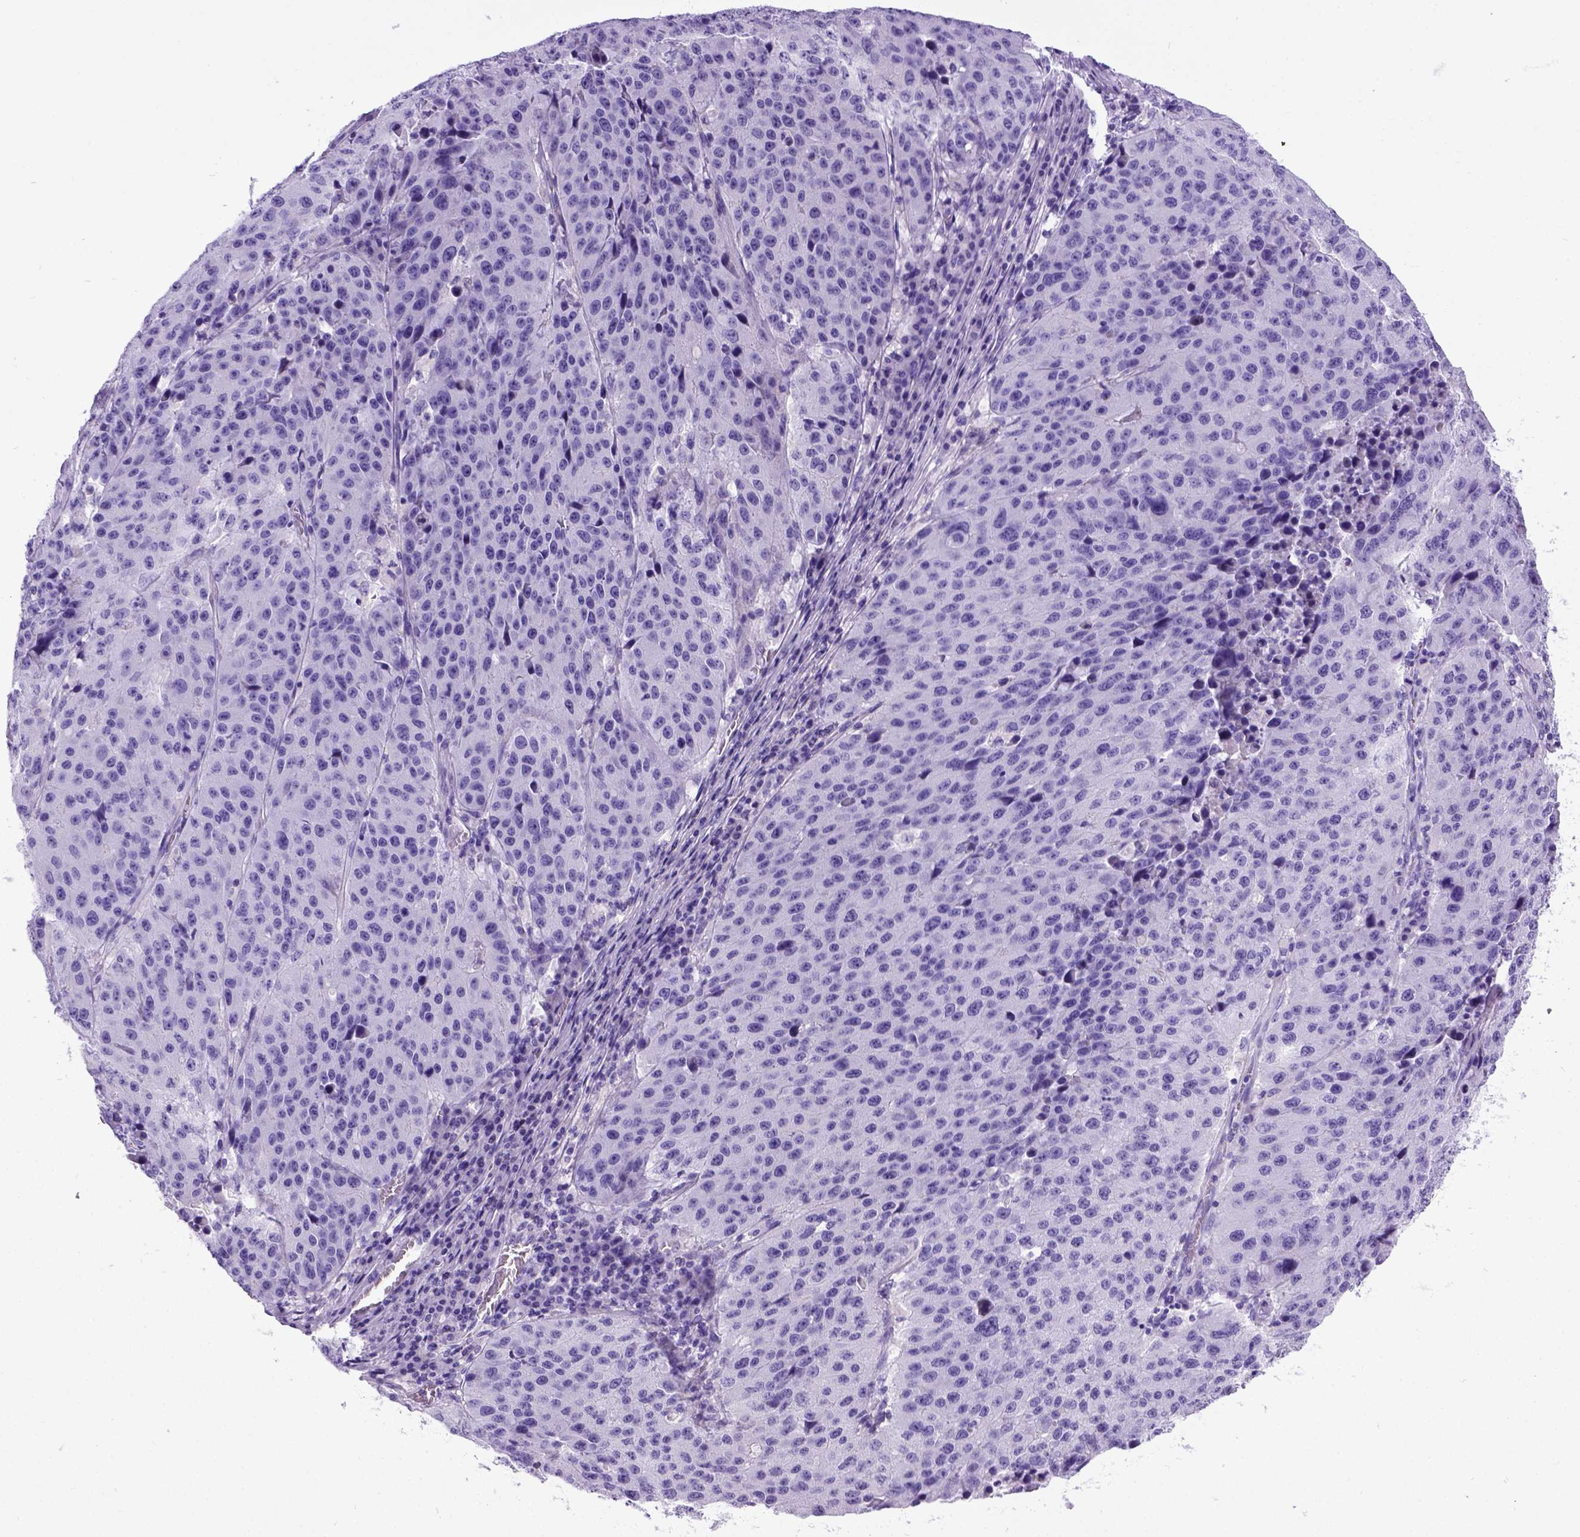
{"staining": {"intensity": "negative", "quantity": "none", "location": "none"}, "tissue": "stomach cancer", "cell_type": "Tumor cells", "image_type": "cancer", "snomed": [{"axis": "morphology", "description": "Adenocarcinoma, NOS"}, {"axis": "topography", "description": "Stomach"}], "caption": "DAB (3,3'-diaminobenzidine) immunohistochemical staining of human stomach cancer exhibits no significant expression in tumor cells.", "gene": "IGF2", "patient": {"sex": "male", "age": 71}}